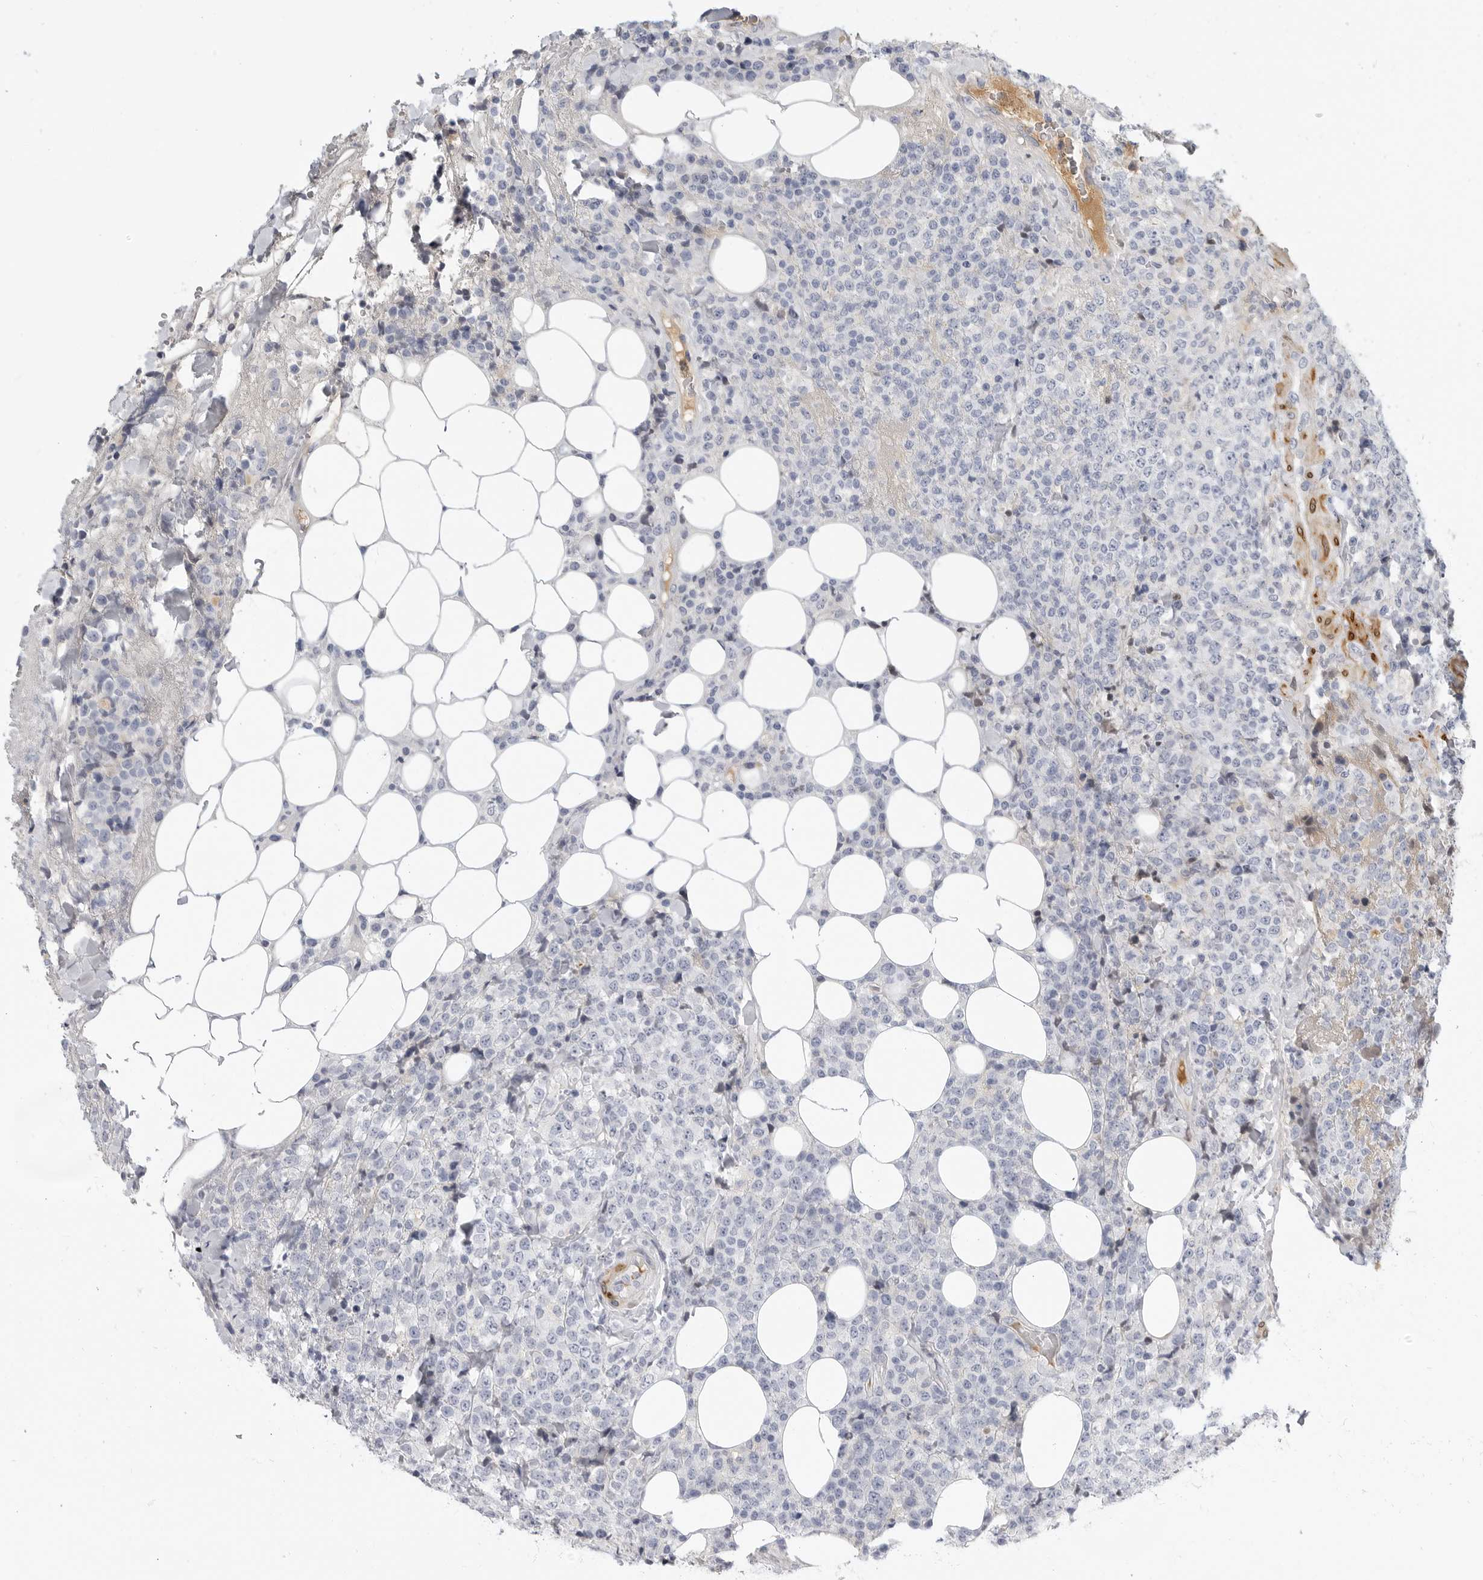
{"staining": {"intensity": "negative", "quantity": "none", "location": "none"}, "tissue": "lymphoma", "cell_type": "Tumor cells", "image_type": "cancer", "snomed": [{"axis": "morphology", "description": "Malignant lymphoma, non-Hodgkin's type, High grade"}, {"axis": "topography", "description": "Lymph node"}], "caption": "An immunohistochemistry histopathology image of lymphoma is shown. There is no staining in tumor cells of lymphoma.", "gene": "PLN", "patient": {"sex": "male", "age": 13}}